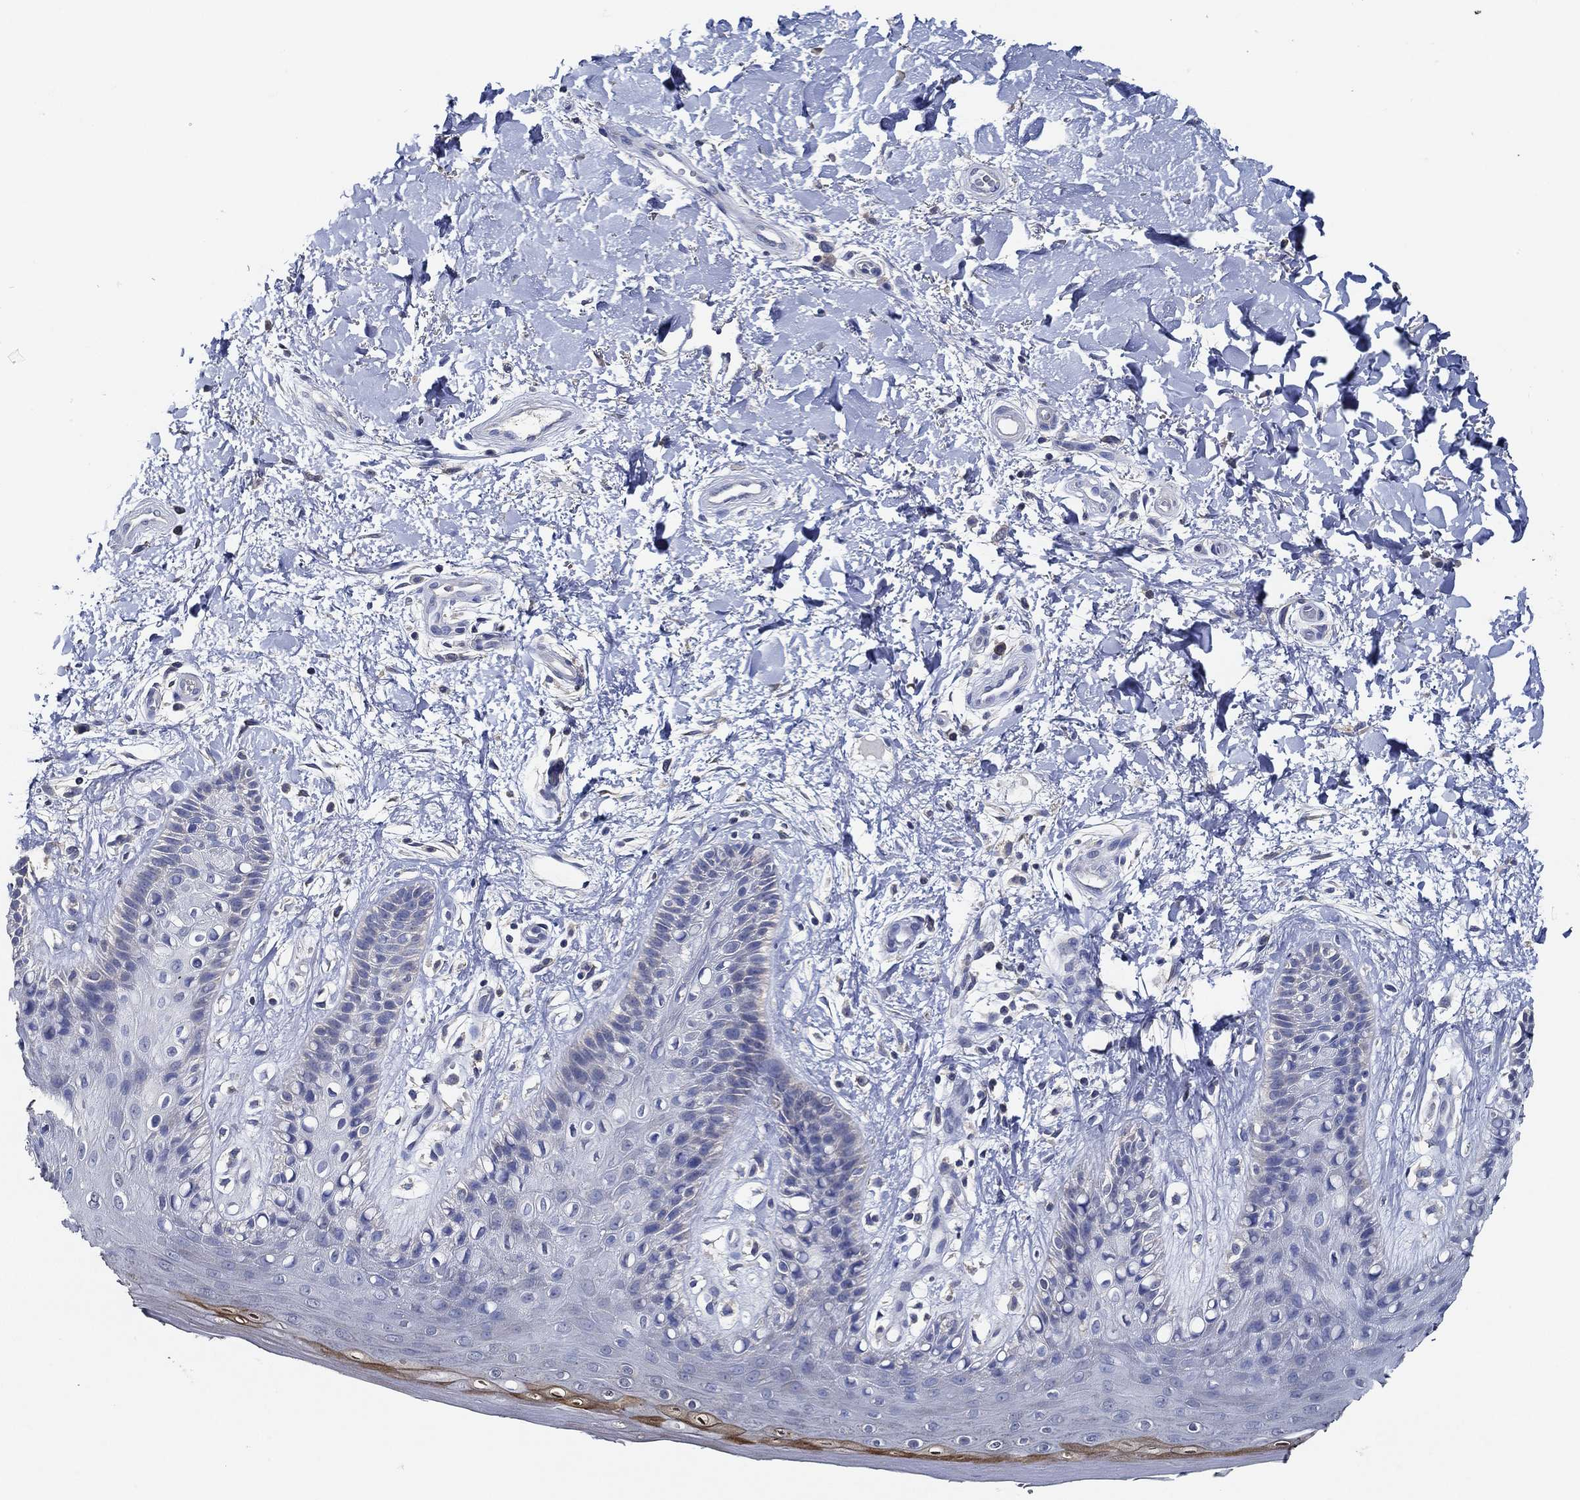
{"staining": {"intensity": "moderate", "quantity": "<25%", "location": "cytoplasmic/membranous"}, "tissue": "skin", "cell_type": "Epidermal cells", "image_type": "normal", "snomed": [{"axis": "morphology", "description": "Normal tissue, NOS"}, {"axis": "topography", "description": "Anal"}], "caption": "The photomicrograph exhibits immunohistochemical staining of benign skin. There is moderate cytoplasmic/membranous staining is appreciated in approximately <25% of epidermal cells.", "gene": "DOCK3", "patient": {"sex": "male", "age": 36}}